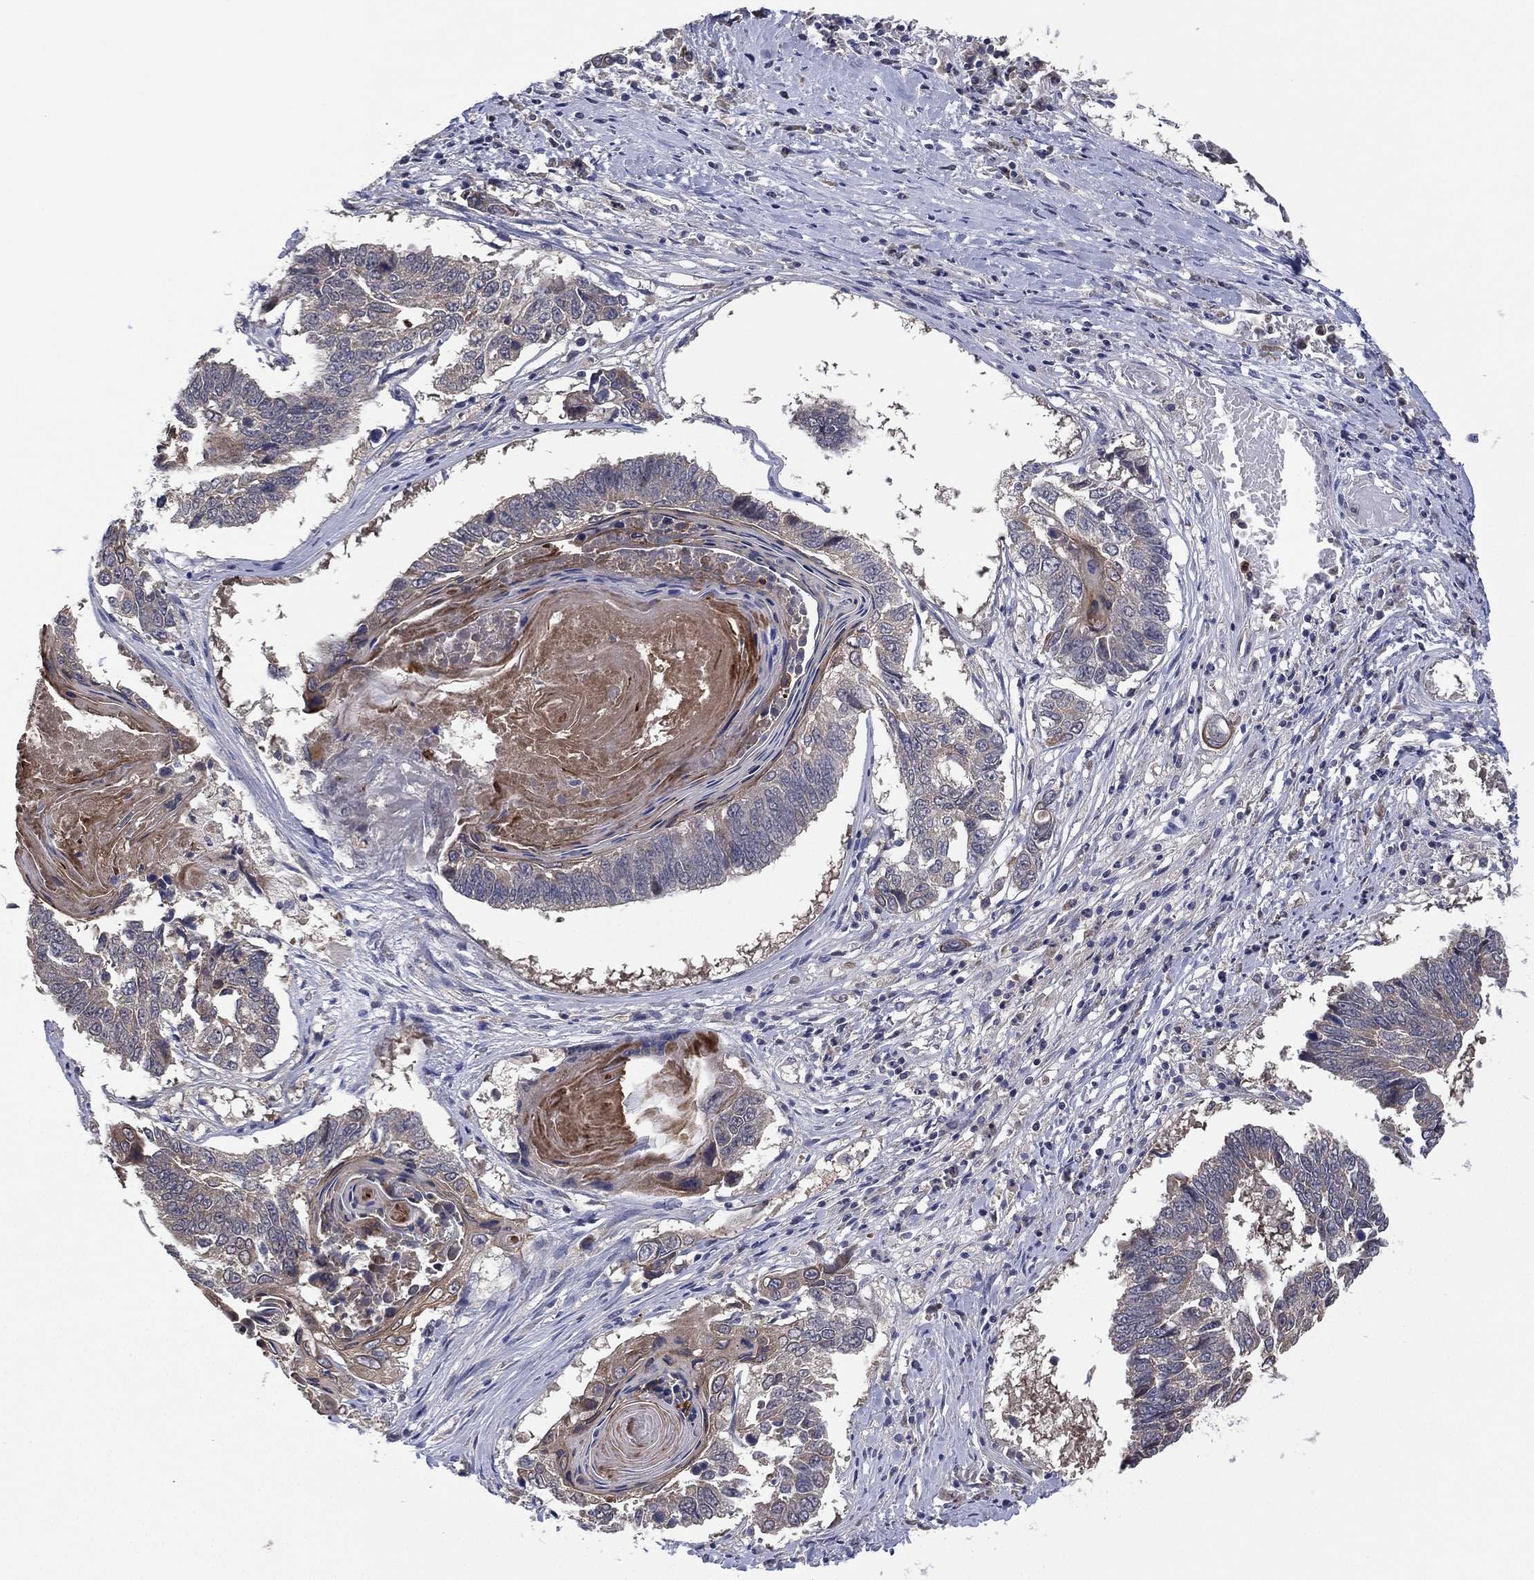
{"staining": {"intensity": "negative", "quantity": "none", "location": "none"}, "tissue": "lung cancer", "cell_type": "Tumor cells", "image_type": "cancer", "snomed": [{"axis": "morphology", "description": "Squamous cell carcinoma, NOS"}, {"axis": "topography", "description": "Lung"}], "caption": "Immunohistochemical staining of human squamous cell carcinoma (lung) displays no significant staining in tumor cells.", "gene": "MPP7", "patient": {"sex": "male", "age": 73}}